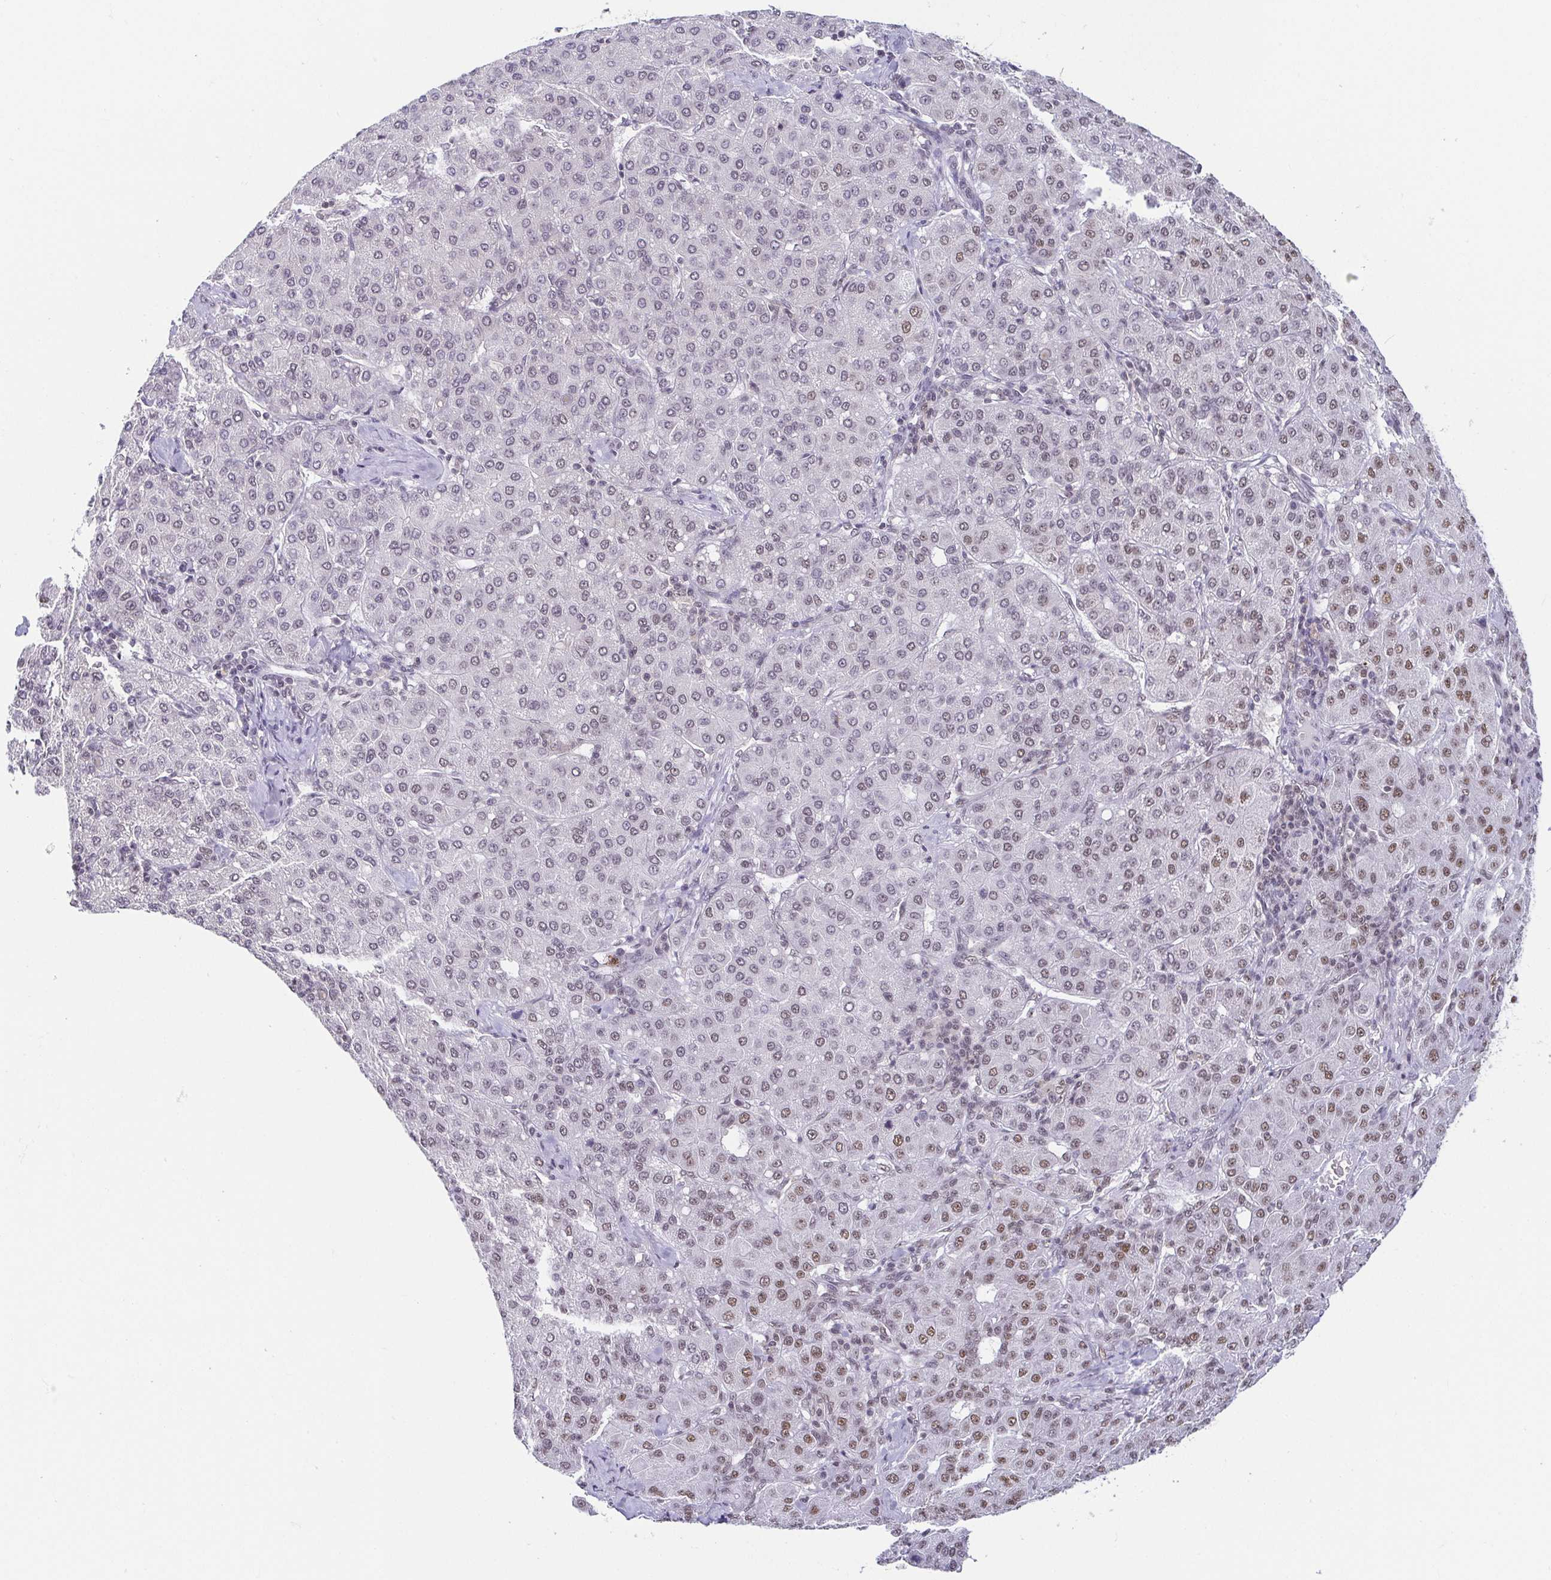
{"staining": {"intensity": "weak", "quantity": "25%-75%", "location": "nuclear"}, "tissue": "liver cancer", "cell_type": "Tumor cells", "image_type": "cancer", "snomed": [{"axis": "morphology", "description": "Carcinoma, Hepatocellular, NOS"}, {"axis": "topography", "description": "Liver"}], "caption": "Immunohistochemistry (IHC) of liver cancer (hepatocellular carcinoma) reveals low levels of weak nuclear expression in about 25%-75% of tumor cells.", "gene": "EWSR1", "patient": {"sex": "male", "age": 65}}